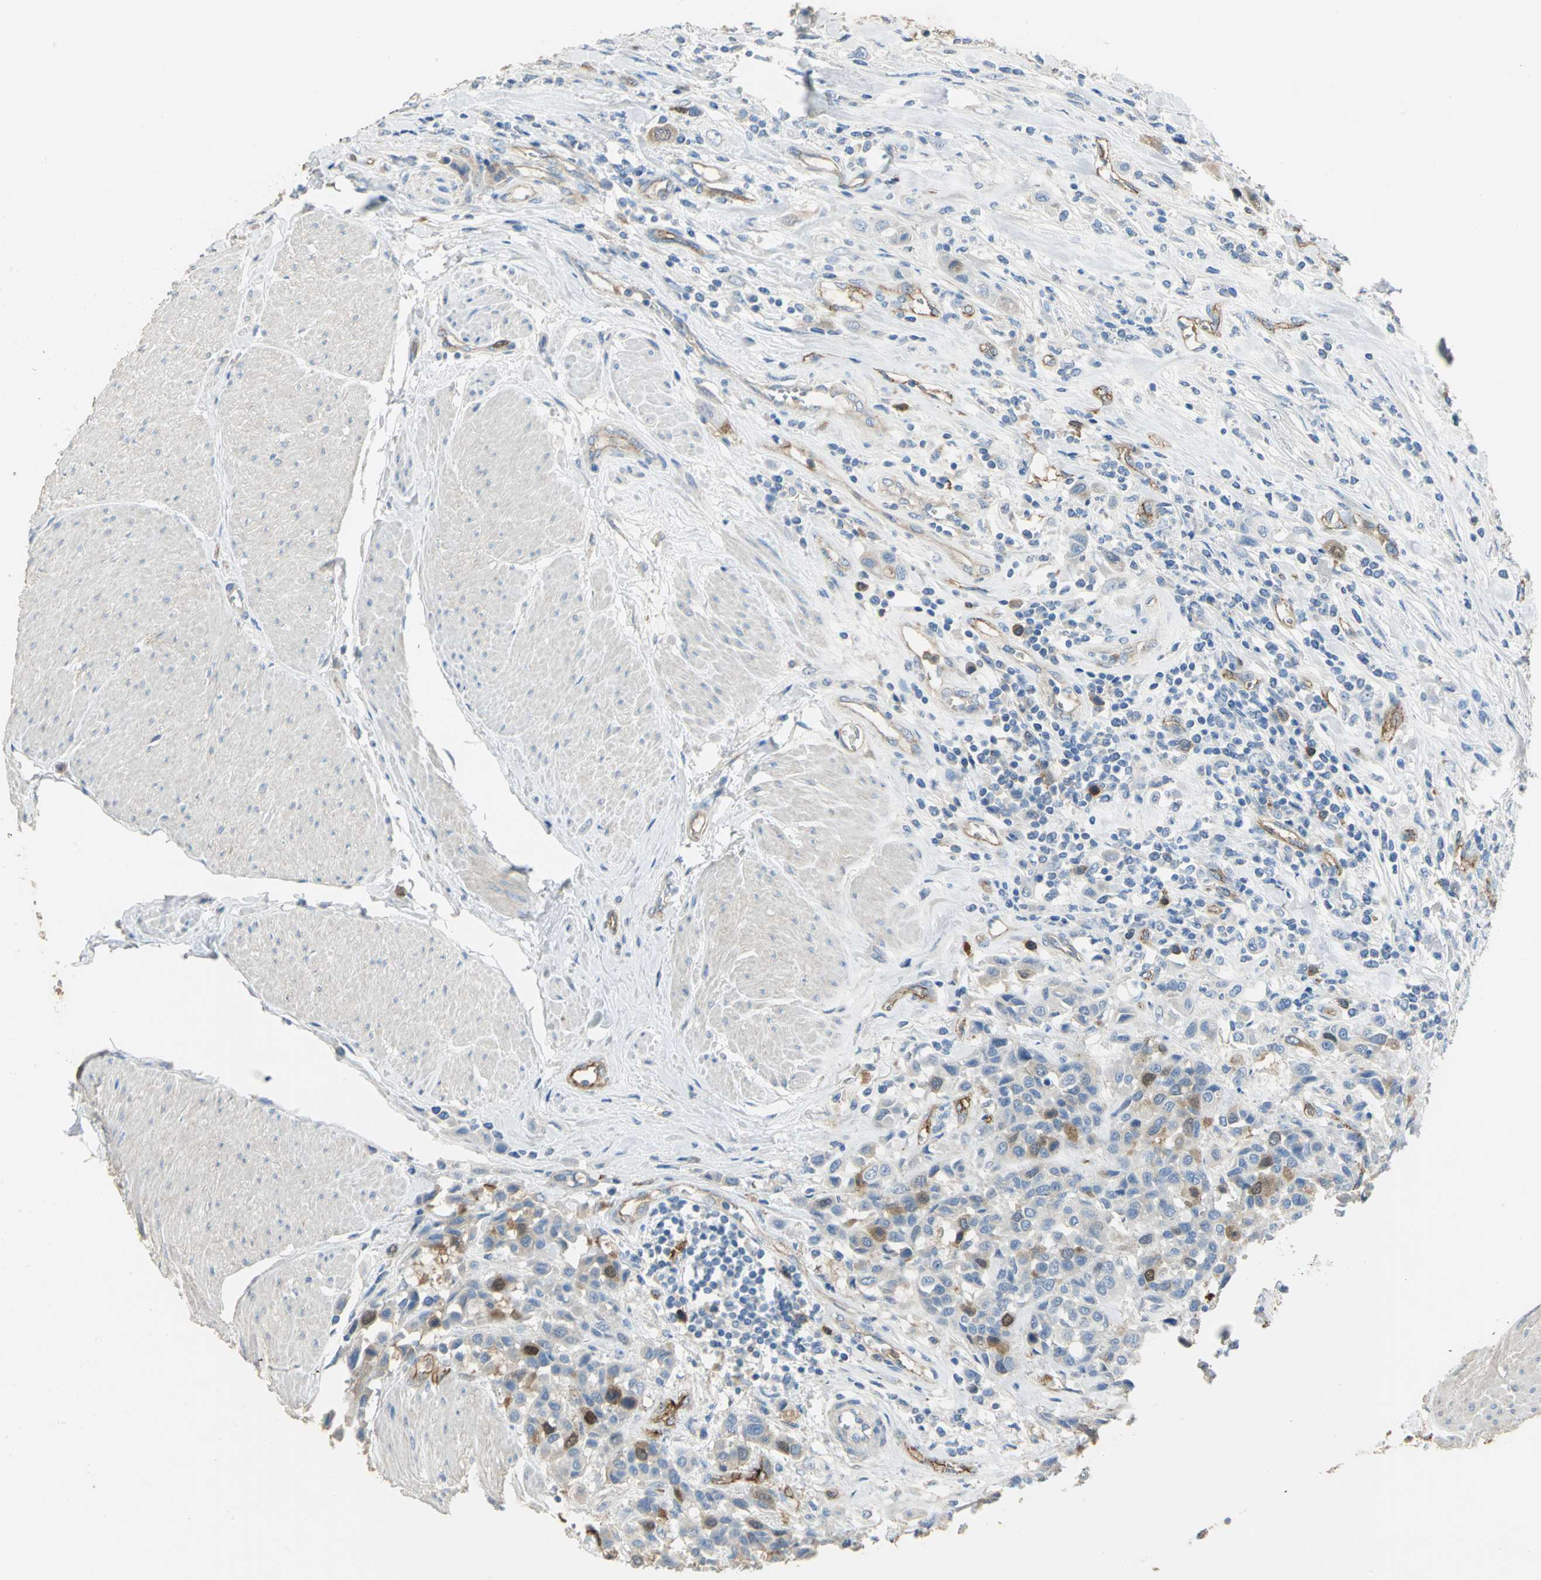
{"staining": {"intensity": "strong", "quantity": "<25%", "location": "cytoplasmic/membranous"}, "tissue": "urothelial cancer", "cell_type": "Tumor cells", "image_type": "cancer", "snomed": [{"axis": "morphology", "description": "Urothelial carcinoma, High grade"}, {"axis": "topography", "description": "Urinary bladder"}], "caption": "Urothelial carcinoma (high-grade) tissue exhibits strong cytoplasmic/membranous expression in about <25% of tumor cells (IHC, brightfield microscopy, high magnification).", "gene": "DLGAP5", "patient": {"sex": "male", "age": 50}}